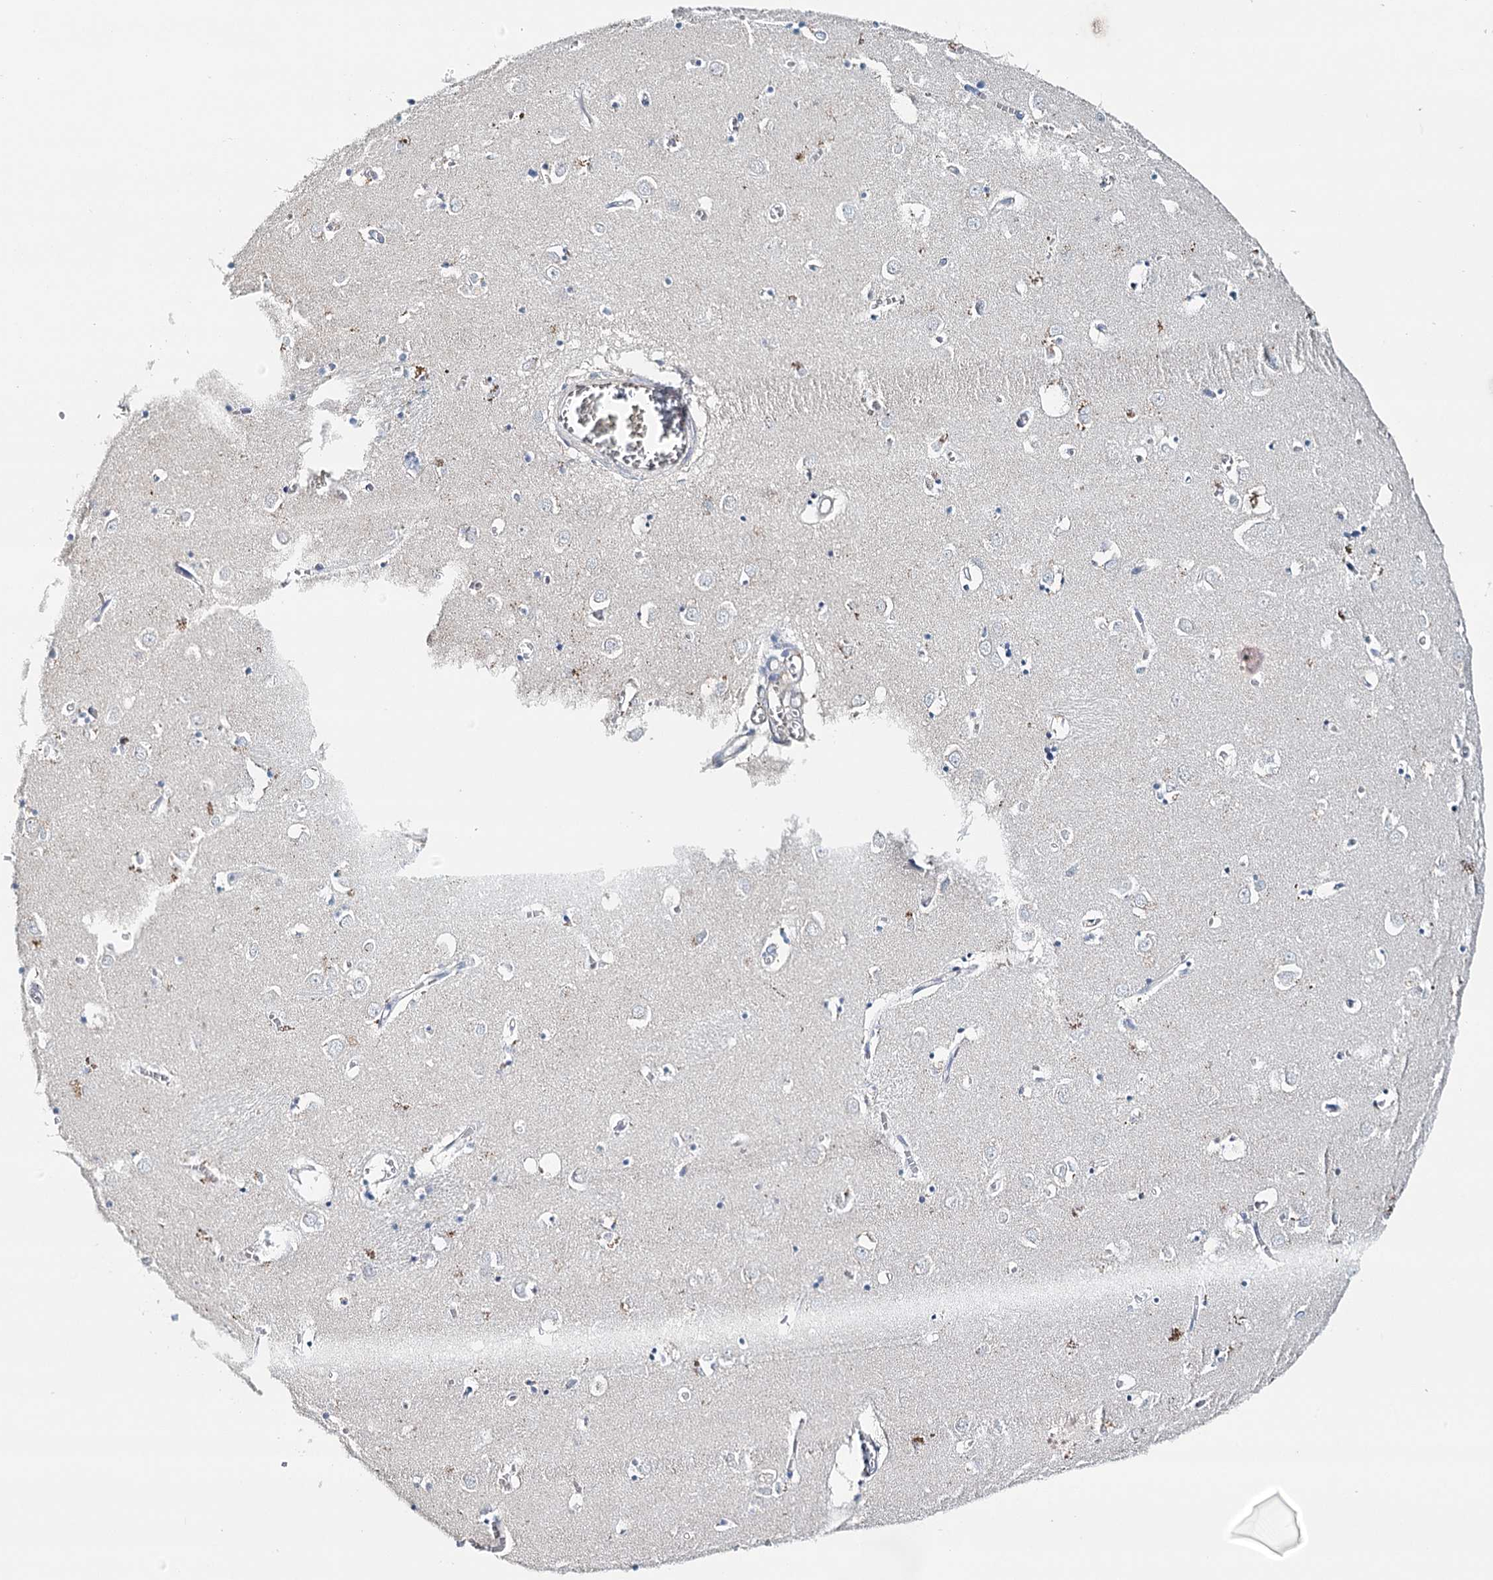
{"staining": {"intensity": "negative", "quantity": "none", "location": "none"}, "tissue": "caudate", "cell_type": "Glial cells", "image_type": "normal", "snomed": [{"axis": "morphology", "description": "Normal tissue, NOS"}, {"axis": "topography", "description": "Lateral ventricle wall"}], "caption": "Immunohistochemistry of unremarkable human caudate shows no positivity in glial cells. (IHC, brightfield microscopy, high magnification).", "gene": "SYNPO", "patient": {"sex": "male", "age": 70}}